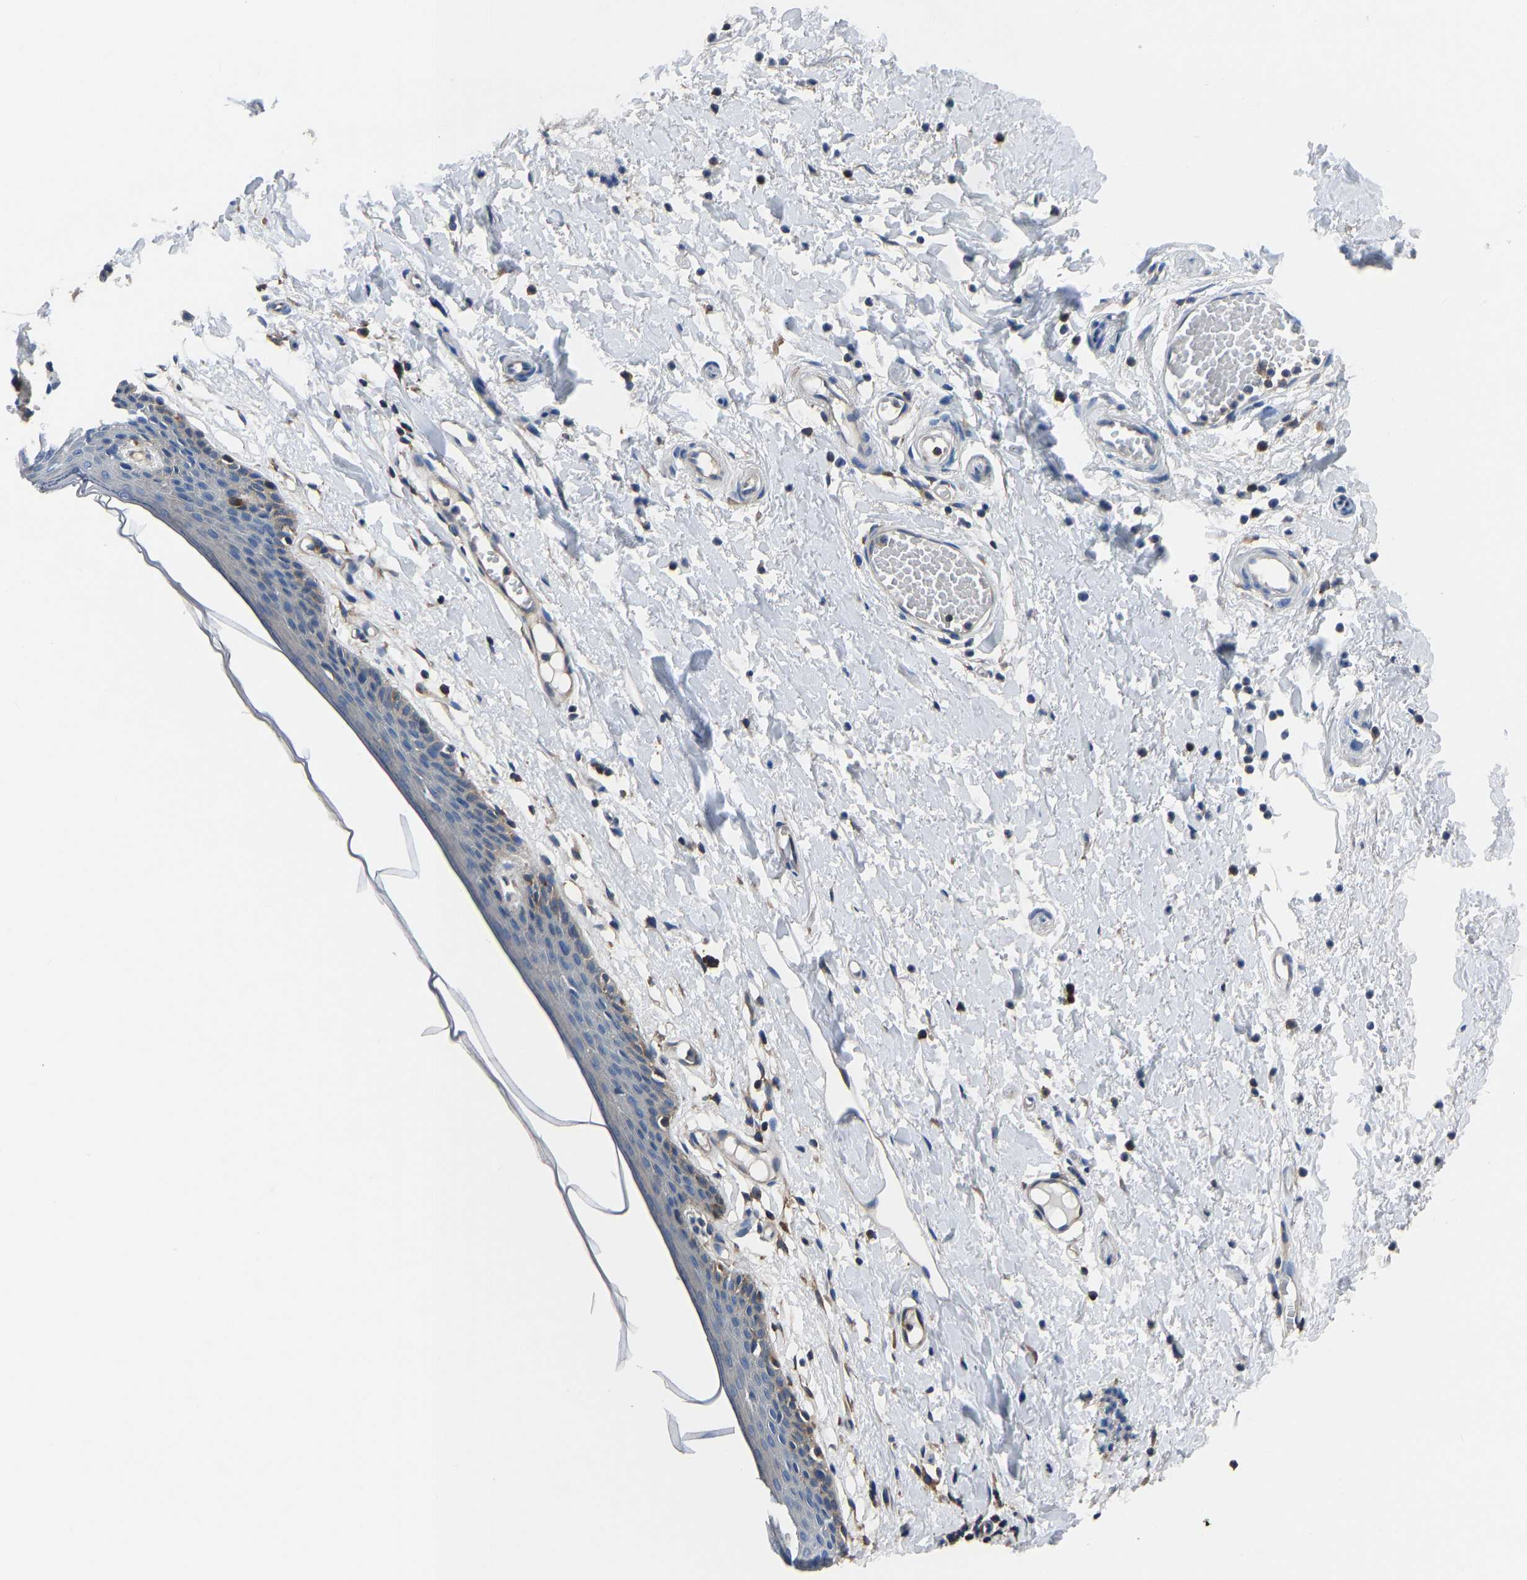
{"staining": {"intensity": "moderate", "quantity": "<25%", "location": "cytoplasmic/membranous"}, "tissue": "skin", "cell_type": "Epidermal cells", "image_type": "normal", "snomed": [{"axis": "morphology", "description": "Normal tissue, NOS"}, {"axis": "topography", "description": "Vulva"}], "caption": "Brown immunohistochemical staining in normal skin exhibits moderate cytoplasmic/membranous expression in approximately <25% of epidermal cells.", "gene": "PRKAR1A", "patient": {"sex": "female", "age": 54}}